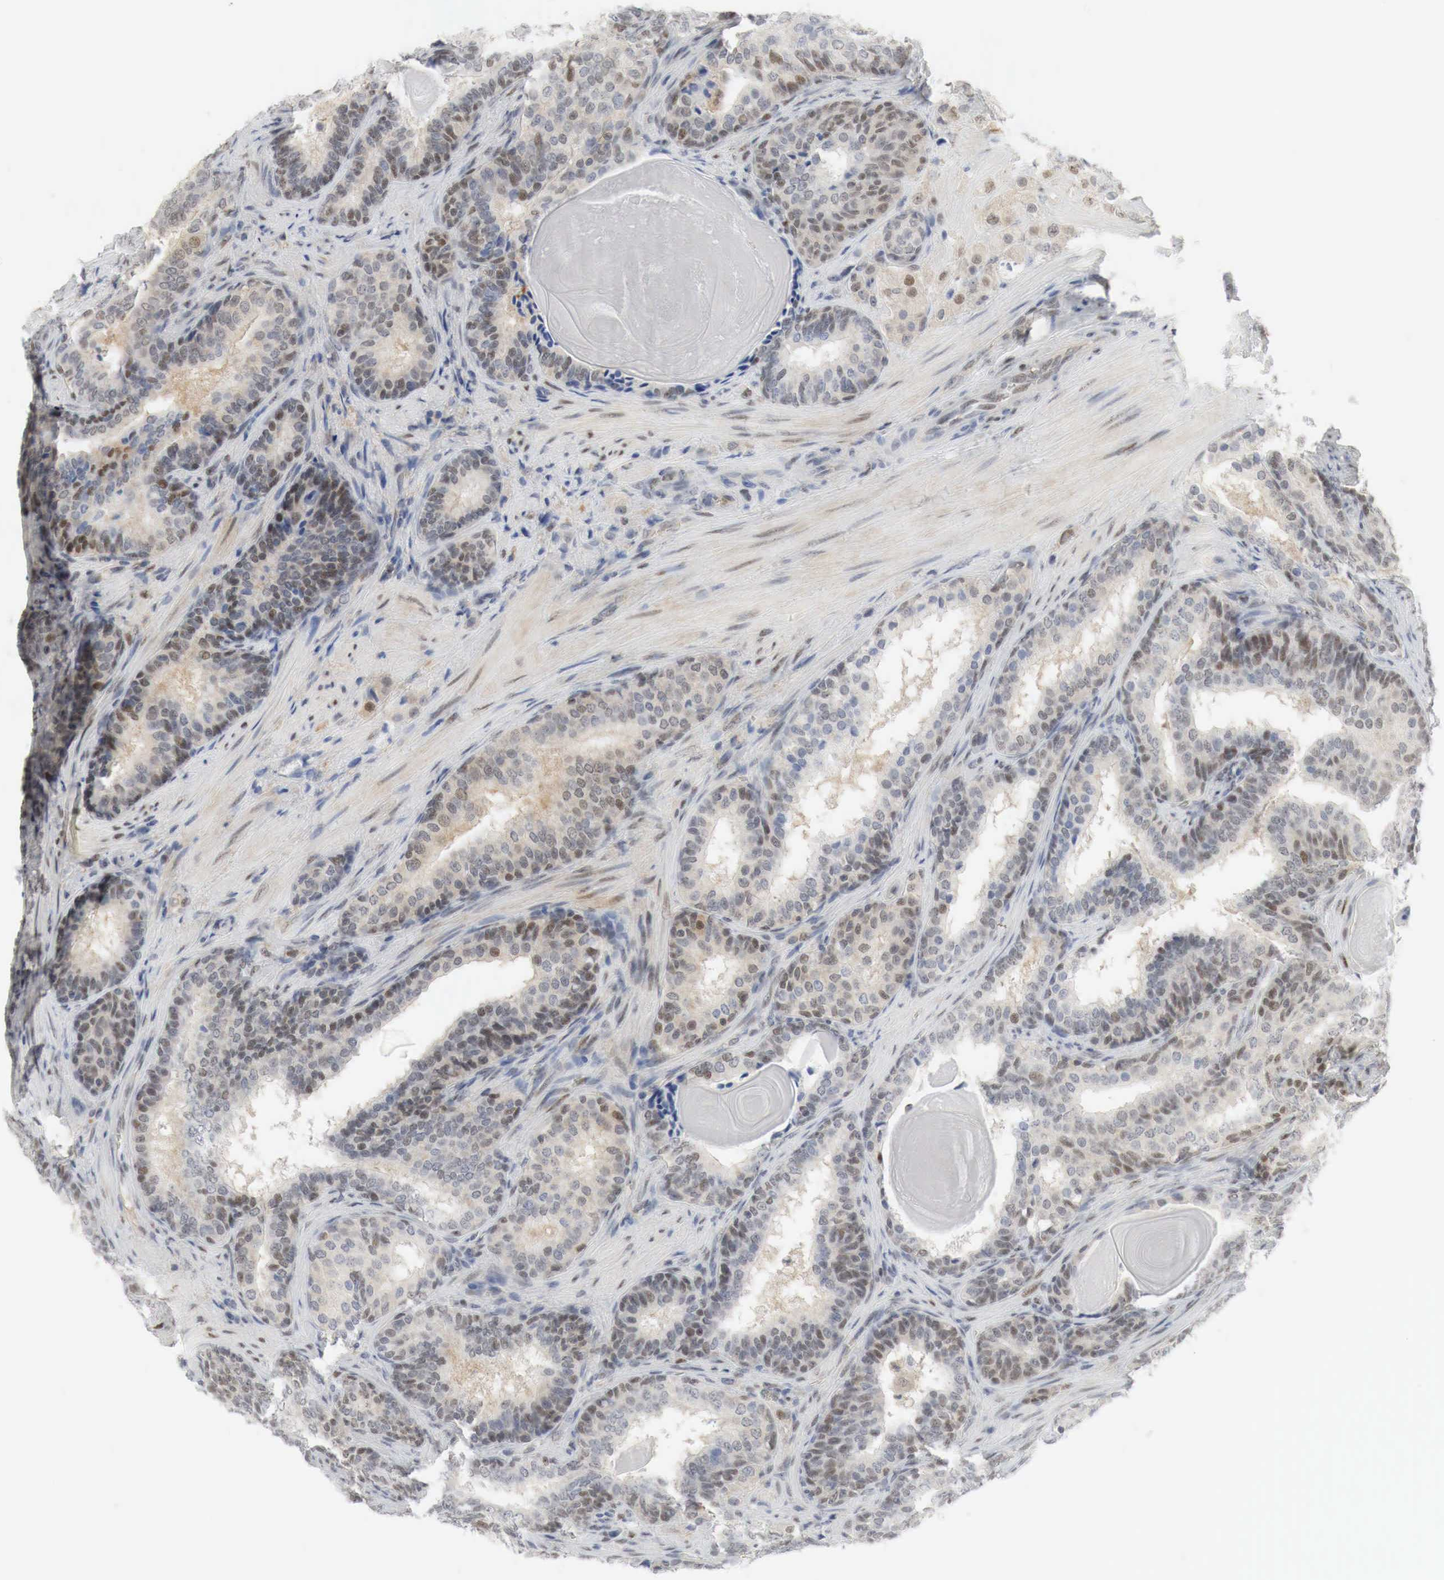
{"staining": {"intensity": "moderate", "quantity": "25%-75%", "location": "cytoplasmic/membranous,nuclear"}, "tissue": "prostate cancer", "cell_type": "Tumor cells", "image_type": "cancer", "snomed": [{"axis": "morphology", "description": "Adenocarcinoma, Medium grade"}, {"axis": "topography", "description": "Prostate"}], "caption": "IHC photomicrograph of neoplastic tissue: human prostate cancer (medium-grade adenocarcinoma) stained using IHC shows medium levels of moderate protein expression localized specifically in the cytoplasmic/membranous and nuclear of tumor cells, appearing as a cytoplasmic/membranous and nuclear brown color.", "gene": "MYC", "patient": {"sex": "male", "age": 70}}